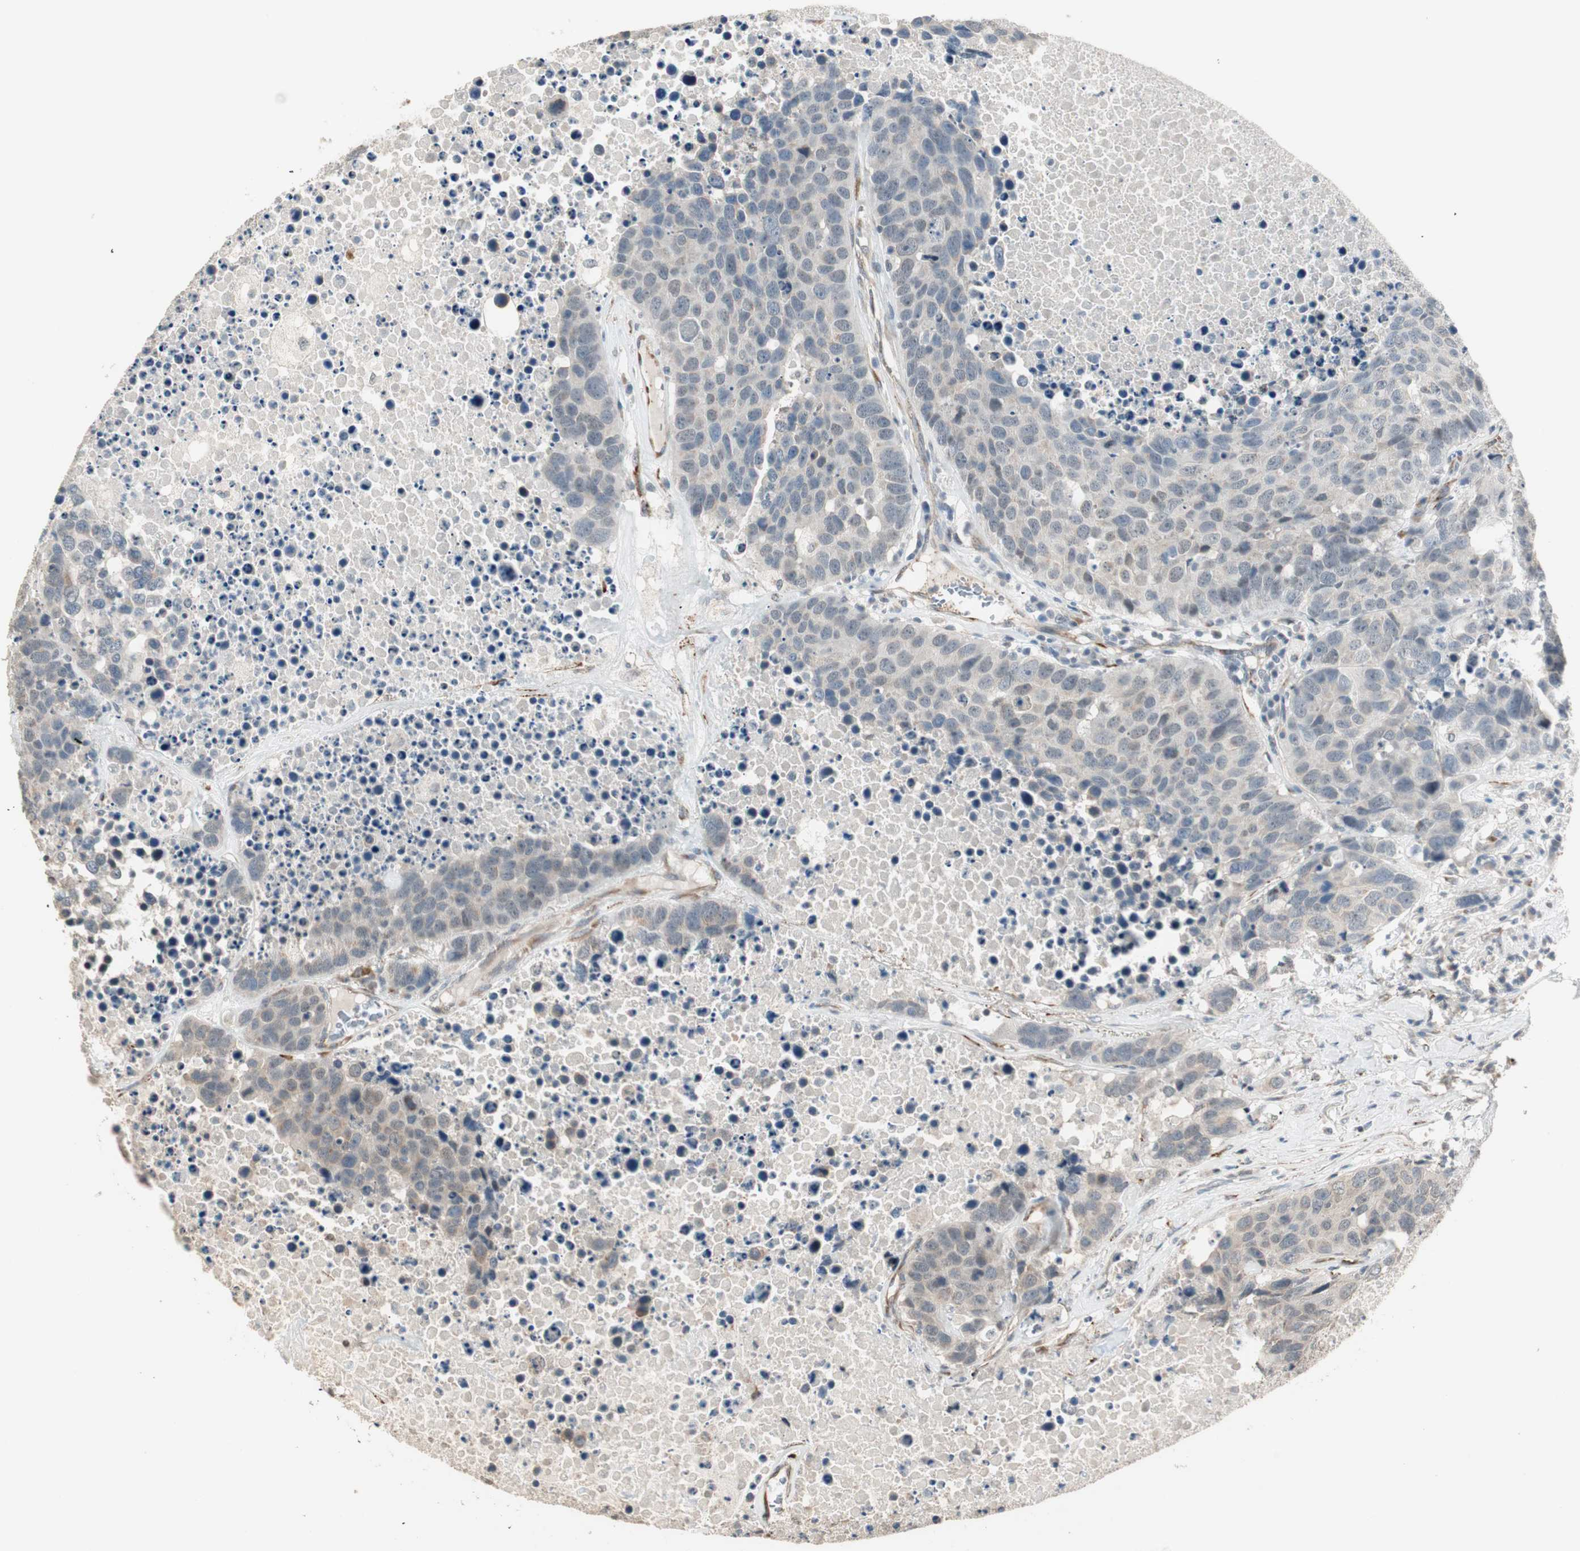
{"staining": {"intensity": "weak", "quantity": ">75%", "location": "cytoplasmic/membranous"}, "tissue": "carcinoid", "cell_type": "Tumor cells", "image_type": "cancer", "snomed": [{"axis": "morphology", "description": "Carcinoid, malignant, NOS"}, {"axis": "topography", "description": "Lung"}], "caption": "Weak cytoplasmic/membranous expression for a protein is appreciated in about >75% of tumor cells of malignant carcinoid using immunohistochemistry.", "gene": "TASOR", "patient": {"sex": "male", "age": 60}}